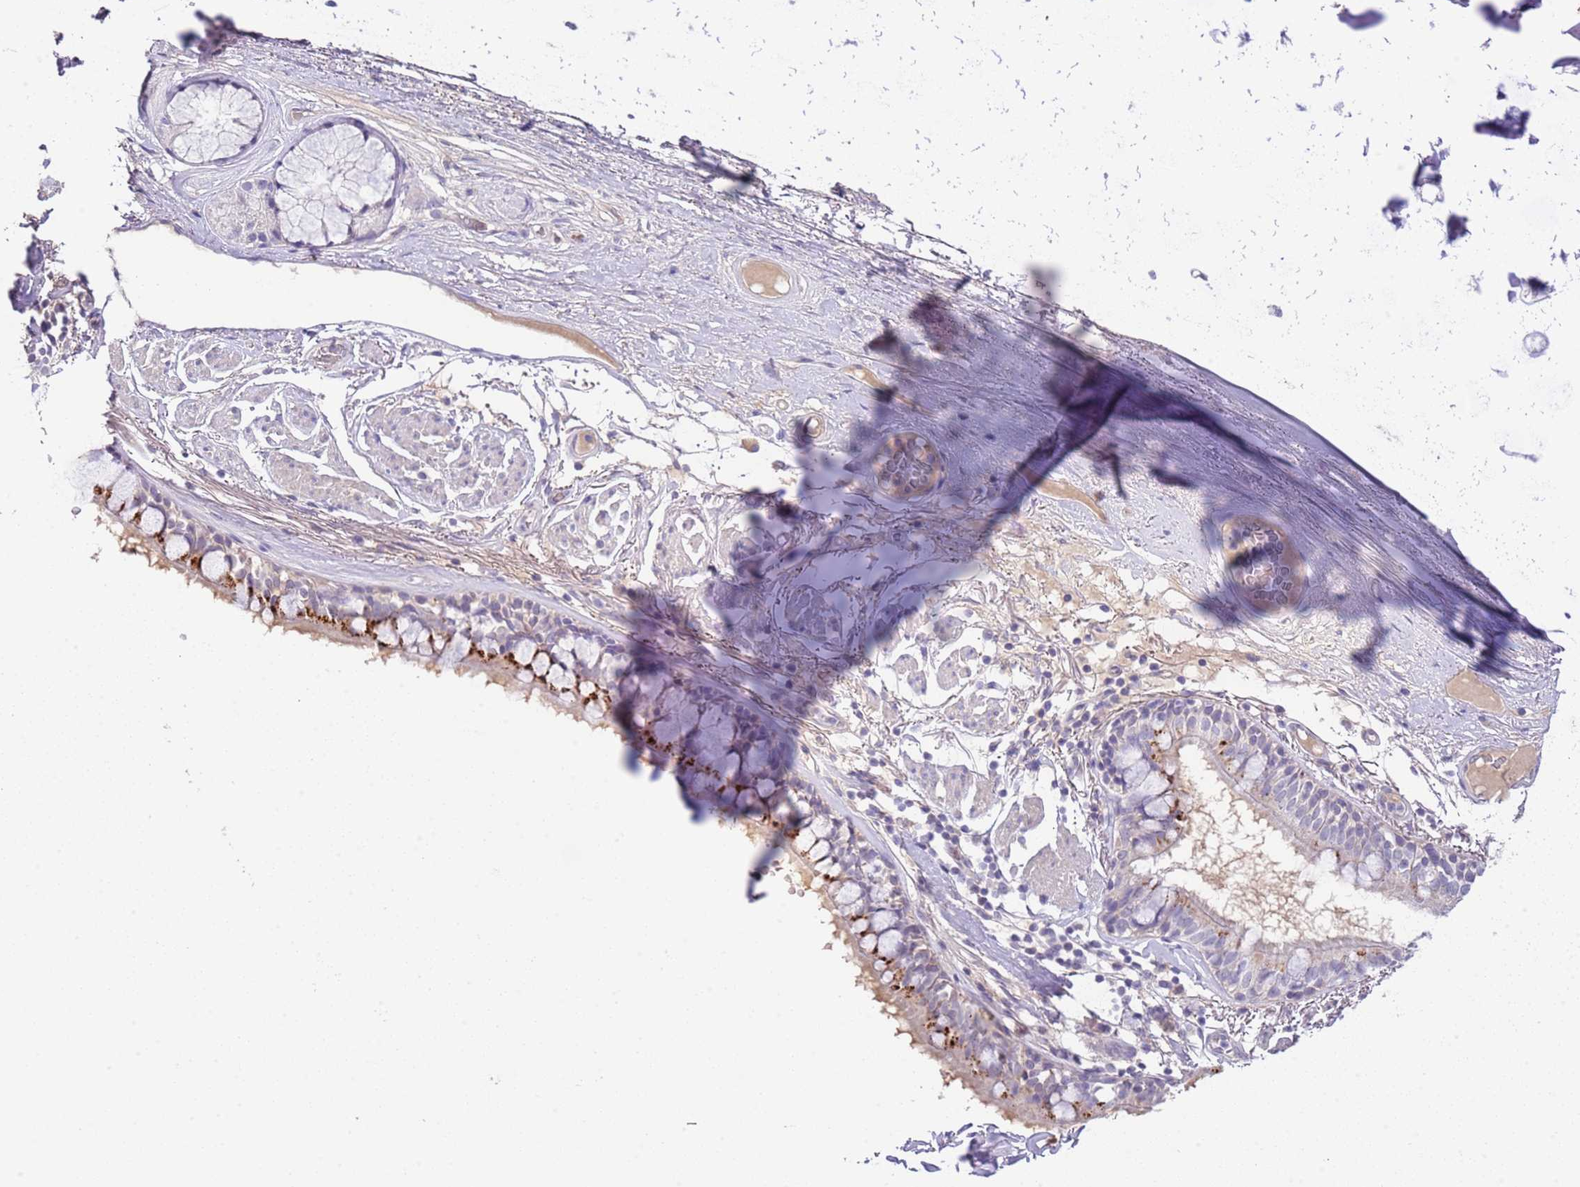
{"staining": {"intensity": "strong", "quantity": ">75%", "location": "cytoplasmic/membranous"}, "tissue": "bronchus", "cell_type": "Respiratory epithelial cells", "image_type": "normal", "snomed": [{"axis": "morphology", "description": "Normal tissue, NOS"}, {"axis": "topography", "description": "Bronchus"}], "caption": "Protein expression analysis of normal bronchus demonstrates strong cytoplasmic/membranous staining in about >75% of respiratory epithelial cells.", "gene": "ABHD17A", "patient": {"sex": "male", "age": 70}}